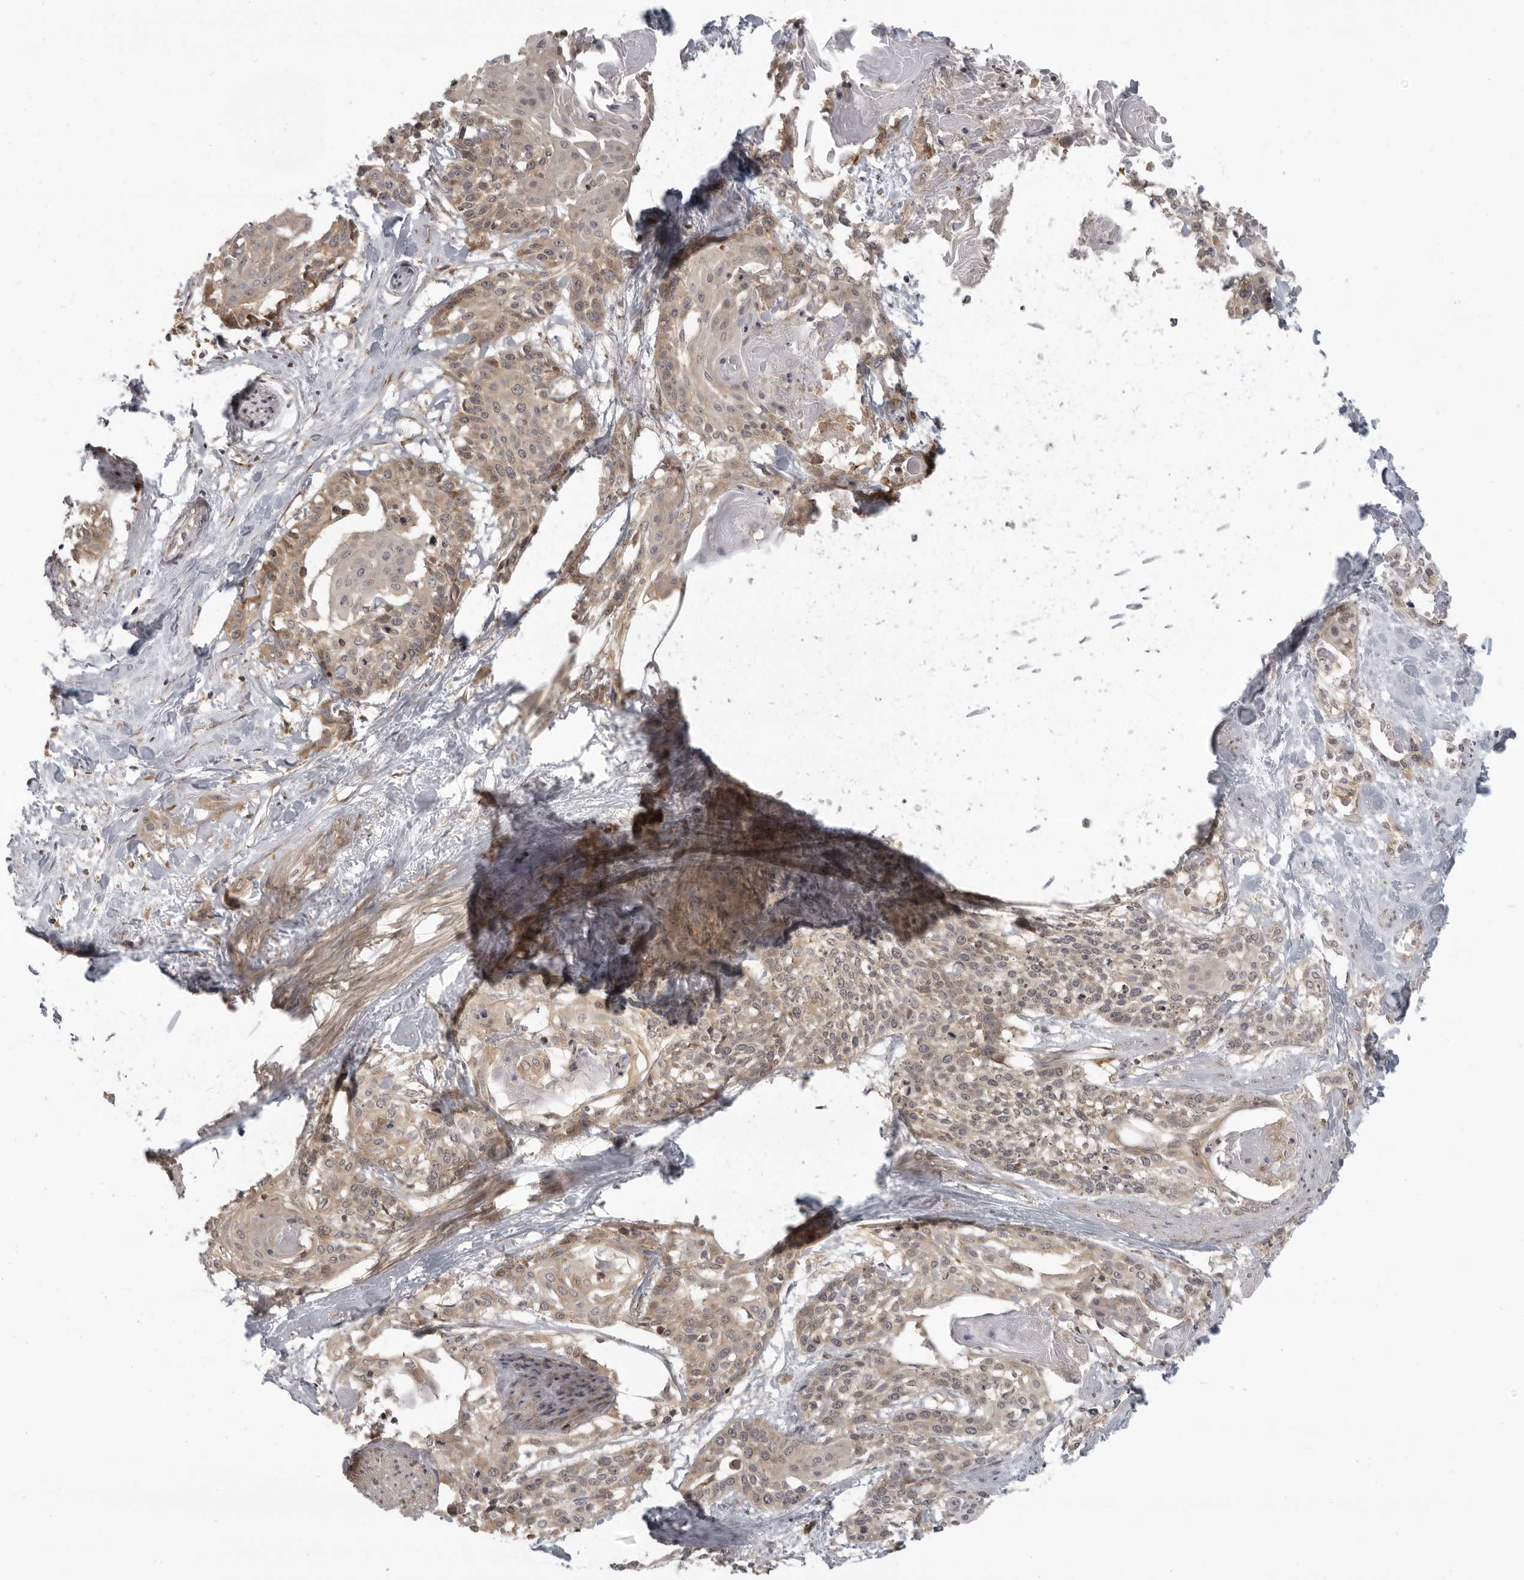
{"staining": {"intensity": "moderate", "quantity": ">75%", "location": "cytoplasmic/membranous"}, "tissue": "cervical cancer", "cell_type": "Tumor cells", "image_type": "cancer", "snomed": [{"axis": "morphology", "description": "Squamous cell carcinoma, NOS"}, {"axis": "topography", "description": "Cervix"}], "caption": "Protein expression by immunohistochemistry (IHC) demonstrates moderate cytoplasmic/membranous expression in approximately >75% of tumor cells in cervical squamous cell carcinoma.", "gene": "PRRC2A", "patient": {"sex": "female", "age": 57}}